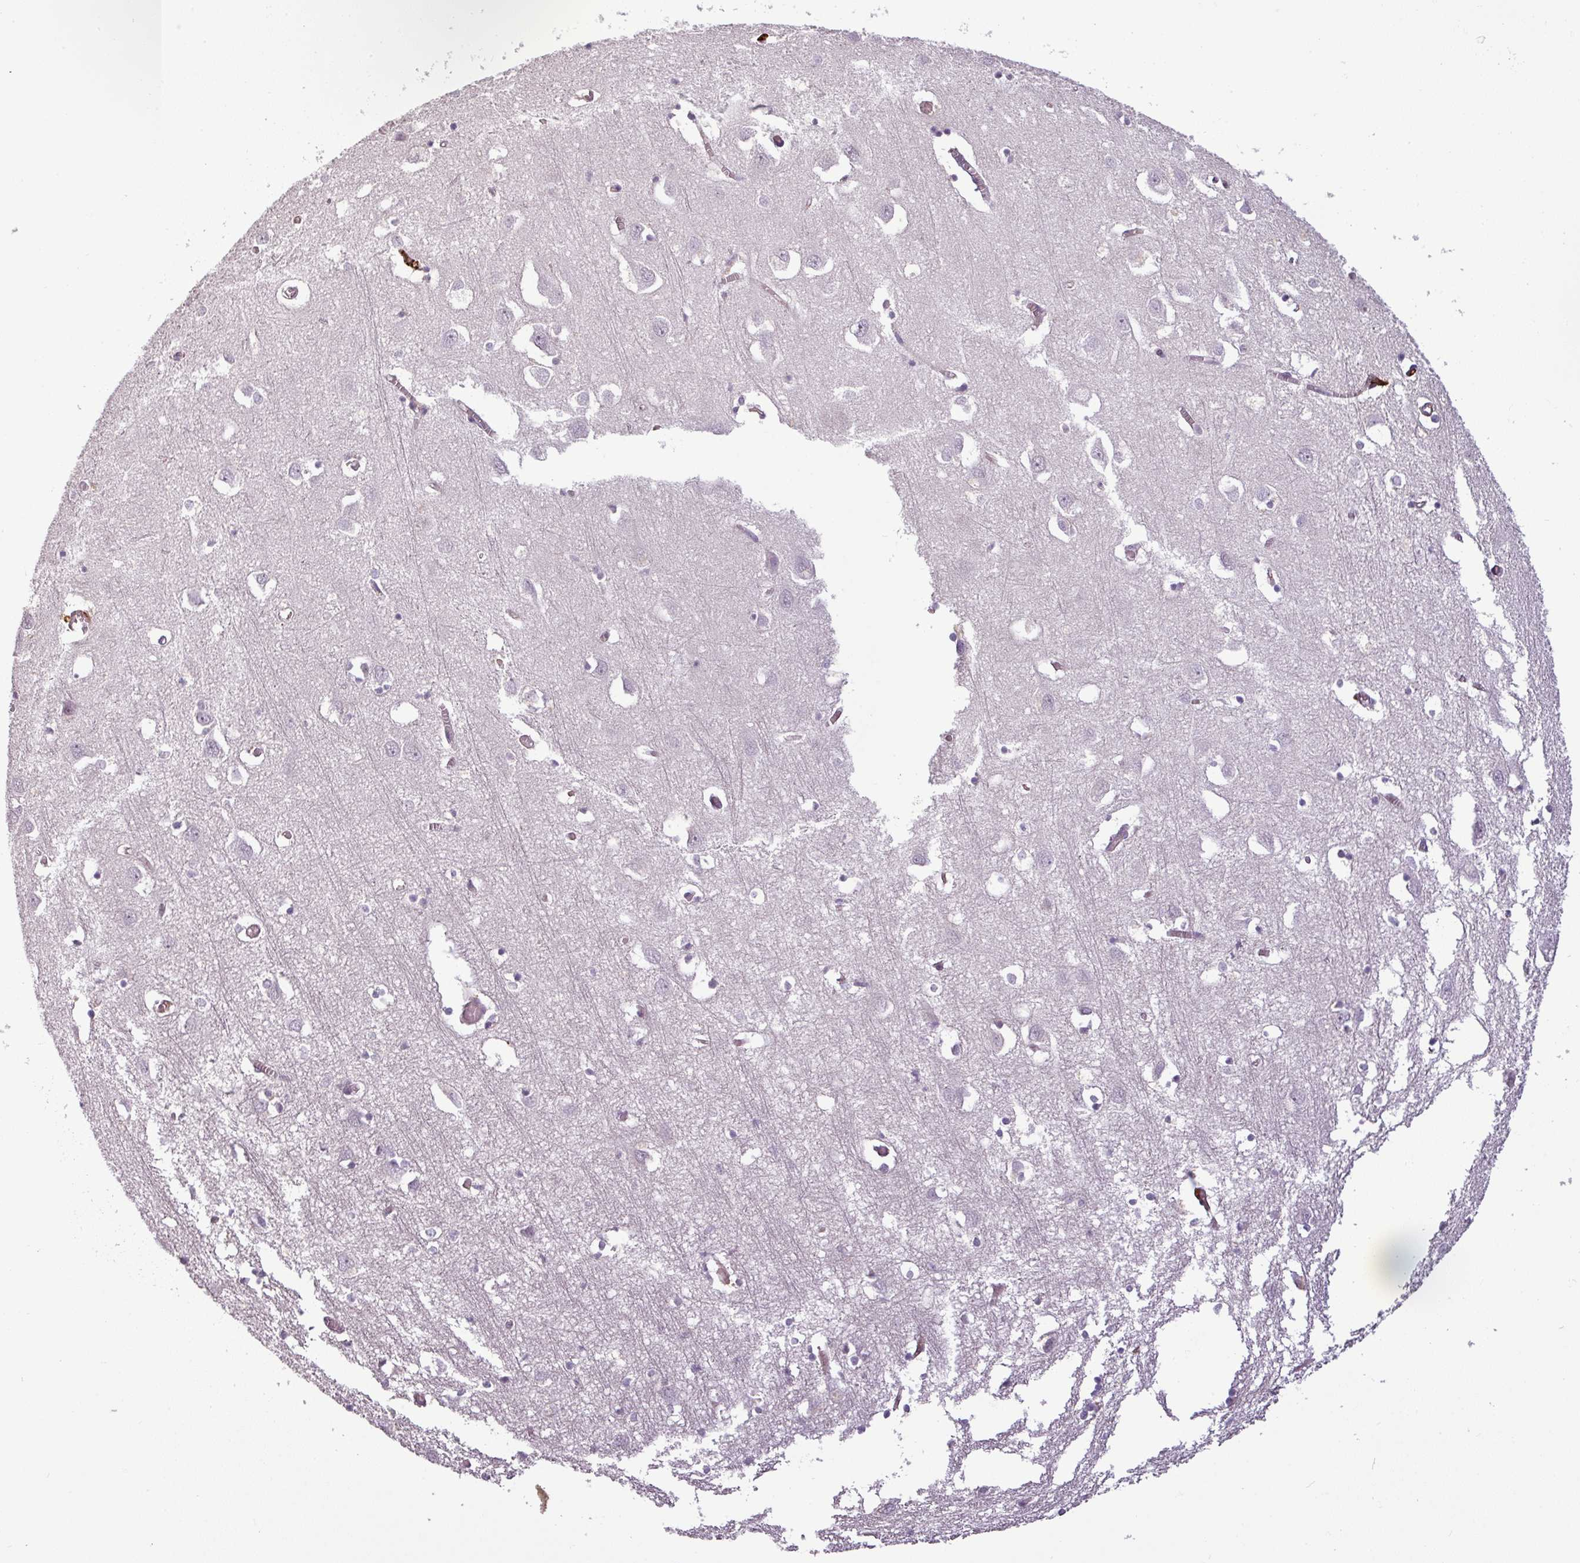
{"staining": {"intensity": "strong", "quantity": "25%-75%", "location": "cytoplasmic/membranous"}, "tissue": "cerebral cortex", "cell_type": "Endothelial cells", "image_type": "normal", "snomed": [{"axis": "morphology", "description": "Normal tissue, NOS"}, {"axis": "topography", "description": "Cerebral cortex"}], "caption": "Immunohistochemical staining of normal human cerebral cortex demonstrates high levels of strong cytoplasmic/membranous expression in about 25%-75% of endothelial cells.", "gene": "APOC1", "patient": {"sex": "male", "age": 70}}